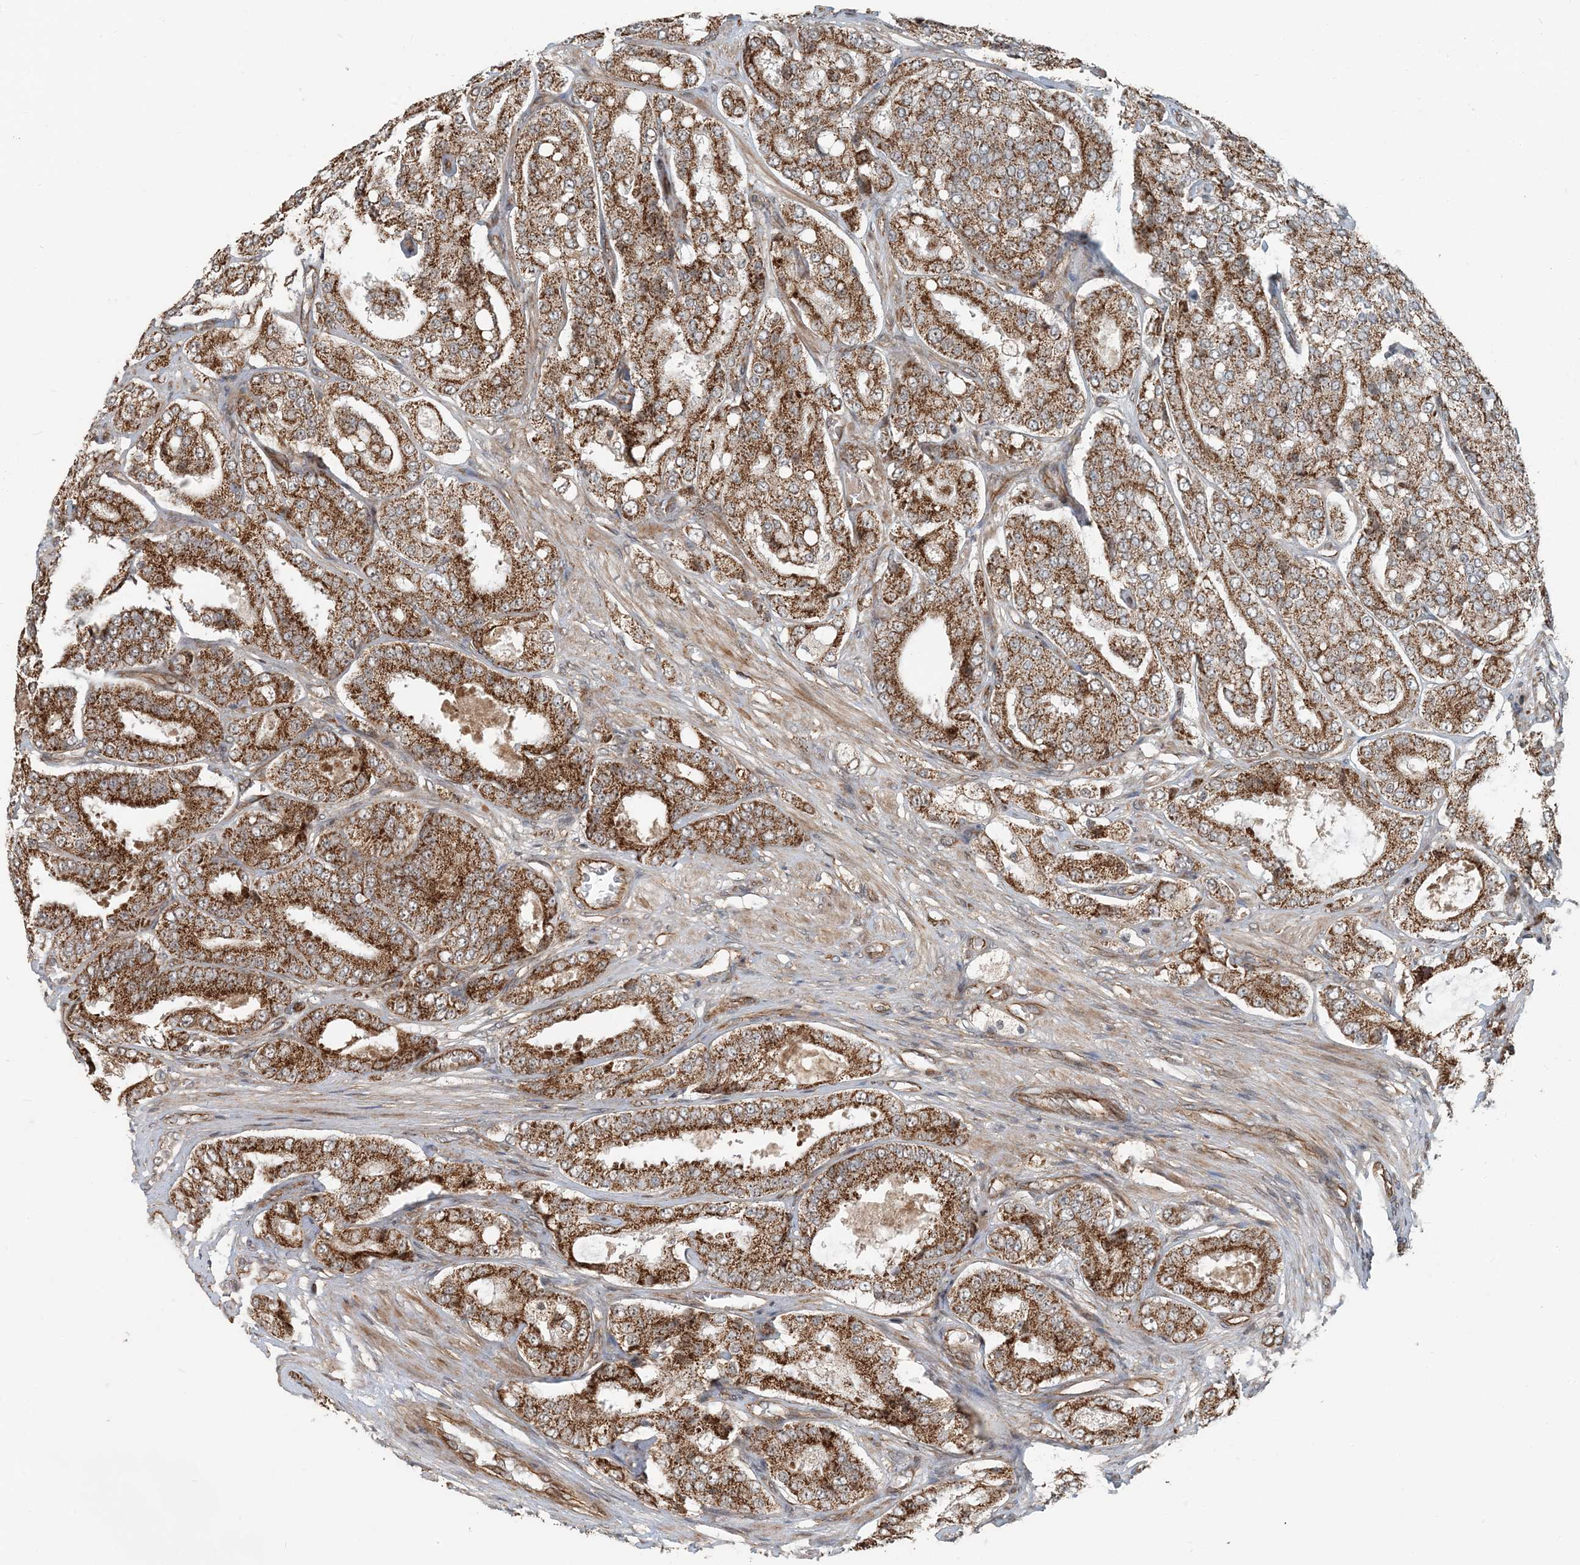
{"staining": {"intensity": "strong", "quantity": "25%-75%", "location": "cytoplasmic/membranous"}, "tissue": "prostate cancer", "cell_type": "Tumor cells", "image_type": "cancer", "snomed": [{"axis": "morphology", "description": "Adenocarcinoma, High grade"}, {"axis": "topography", "description": "Prostate"}], "caption": "Prostate cancer tissue exhibits strong cytoplasmic/membranous positivity in approximately 25%-75% of tumor cells, visualized by immunohistochemistry. The staining is performed using DAB brown chromogen to label protein expression. The nuclei are counter-stained blue using hematoxylin.", "gene": "EDEM2", "patient": {"sex": "male", "age": 65}}